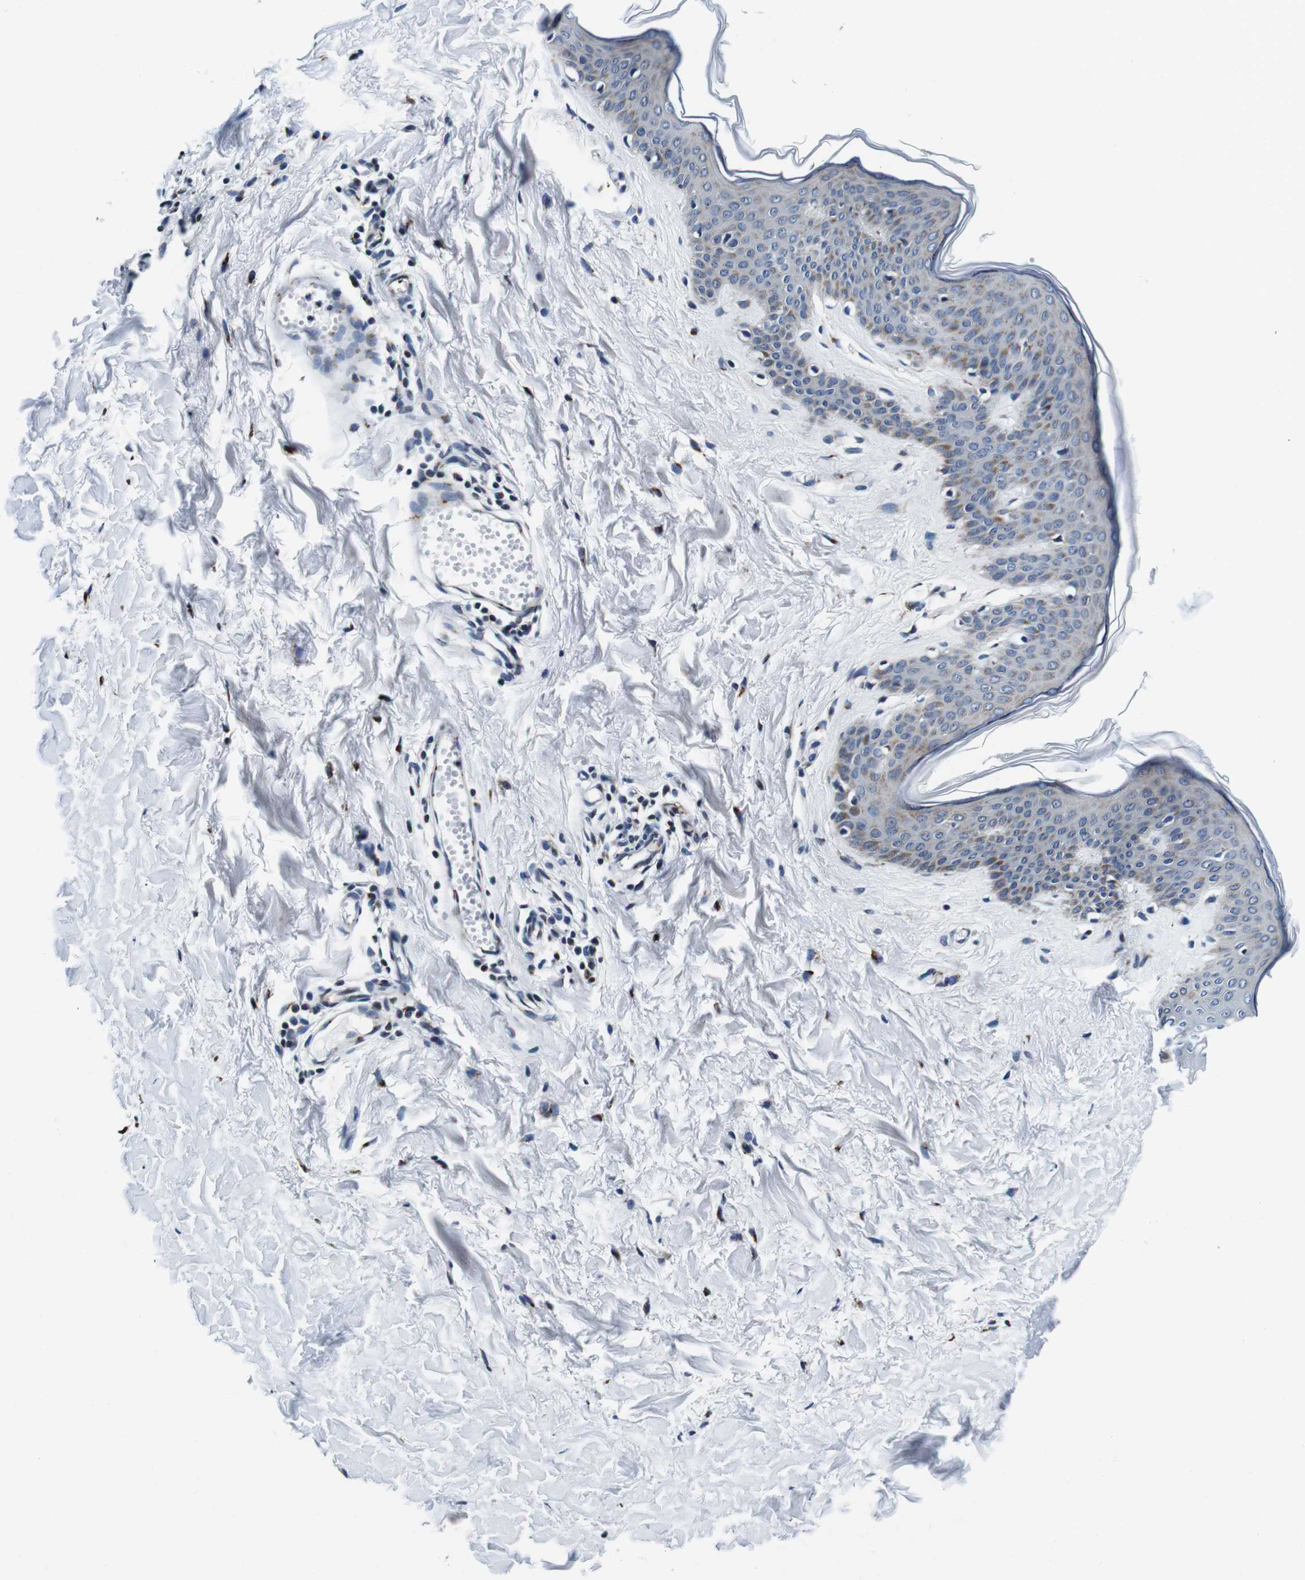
{"staining": {"intensity": "negative", "quantity": "none", "location": "none"}, "tissue": "skin", "cell_type": "Fibroblasts", "image_type": "normal", "snomed": [{"axis": "morphology", "description": "Normal tissue, NOS"}, {"axis": "topography", "description": "Skin"}], "caption": "Immunohistochemistry (IHC) histopathology image of benign skin: human skin stained with DAB (3,3'-diaminobenzidine) displays no significant protein staining in fibroblasts.", "gene": "FAR2", "patient": {"sex": "female", "age": 17}}